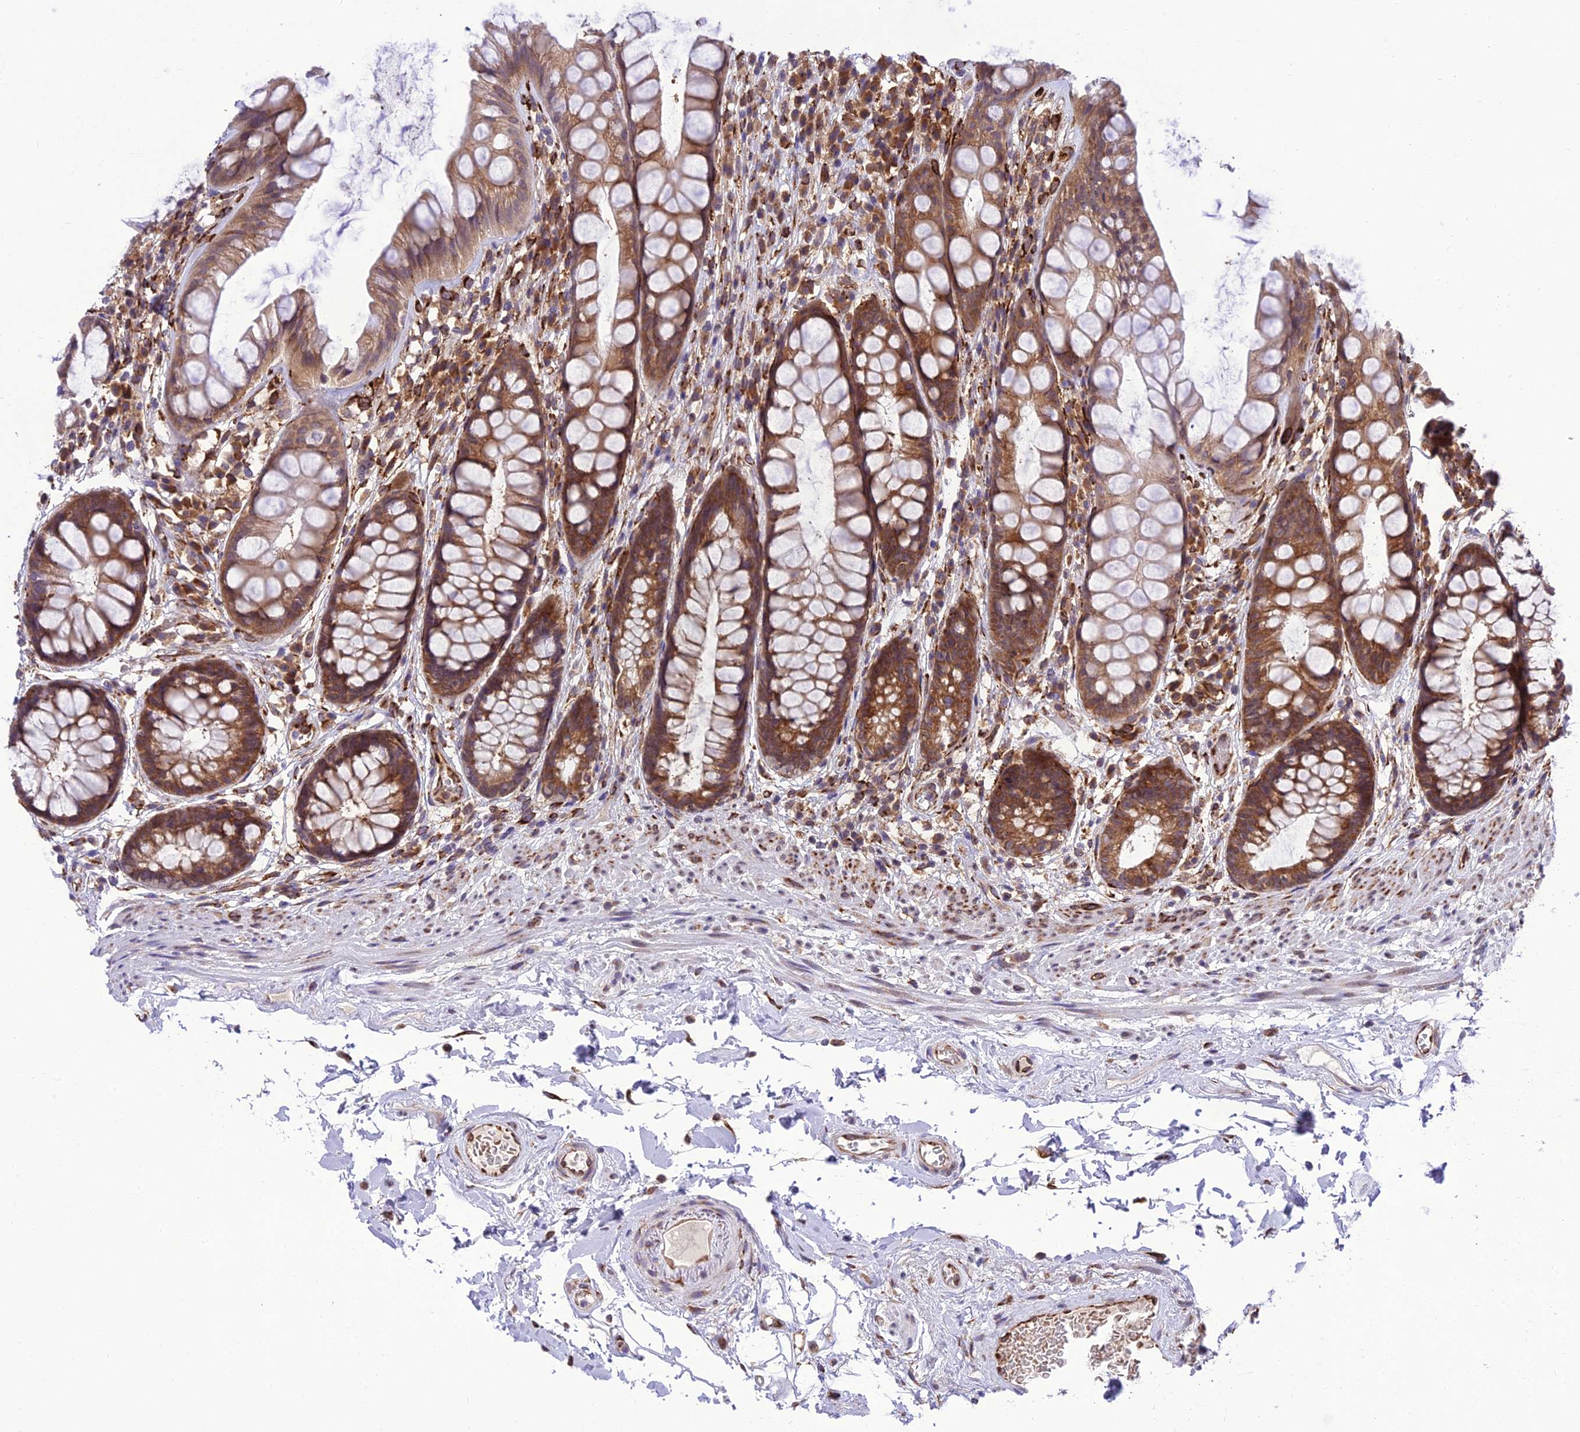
{"staining": {"intensity": "strong", "quantity": ">75%", "location": "cytoplasmic/membranous"}, "tissue": "rectum", "cell_type": "Glandular cells", "image_type": "normal", "snomed": [{"axis": "morphology", "description": "Normal tissue, NOS"}, {"axis": "topography", "description": "Rectum"}], "caption": "Immunohistochemical staining of benign human rectum demonstrates strong cytoplasmic/membranous protein positivity in about >75% of glandular cells. The staining was performed using DAB (3,3'-diaminobenzidine), with brown indicating positive protein expression. Nuclei are stained blue with hematoxylin.", "gene": "DHCR7", "patient": {"sex": "male", "age": 74}}